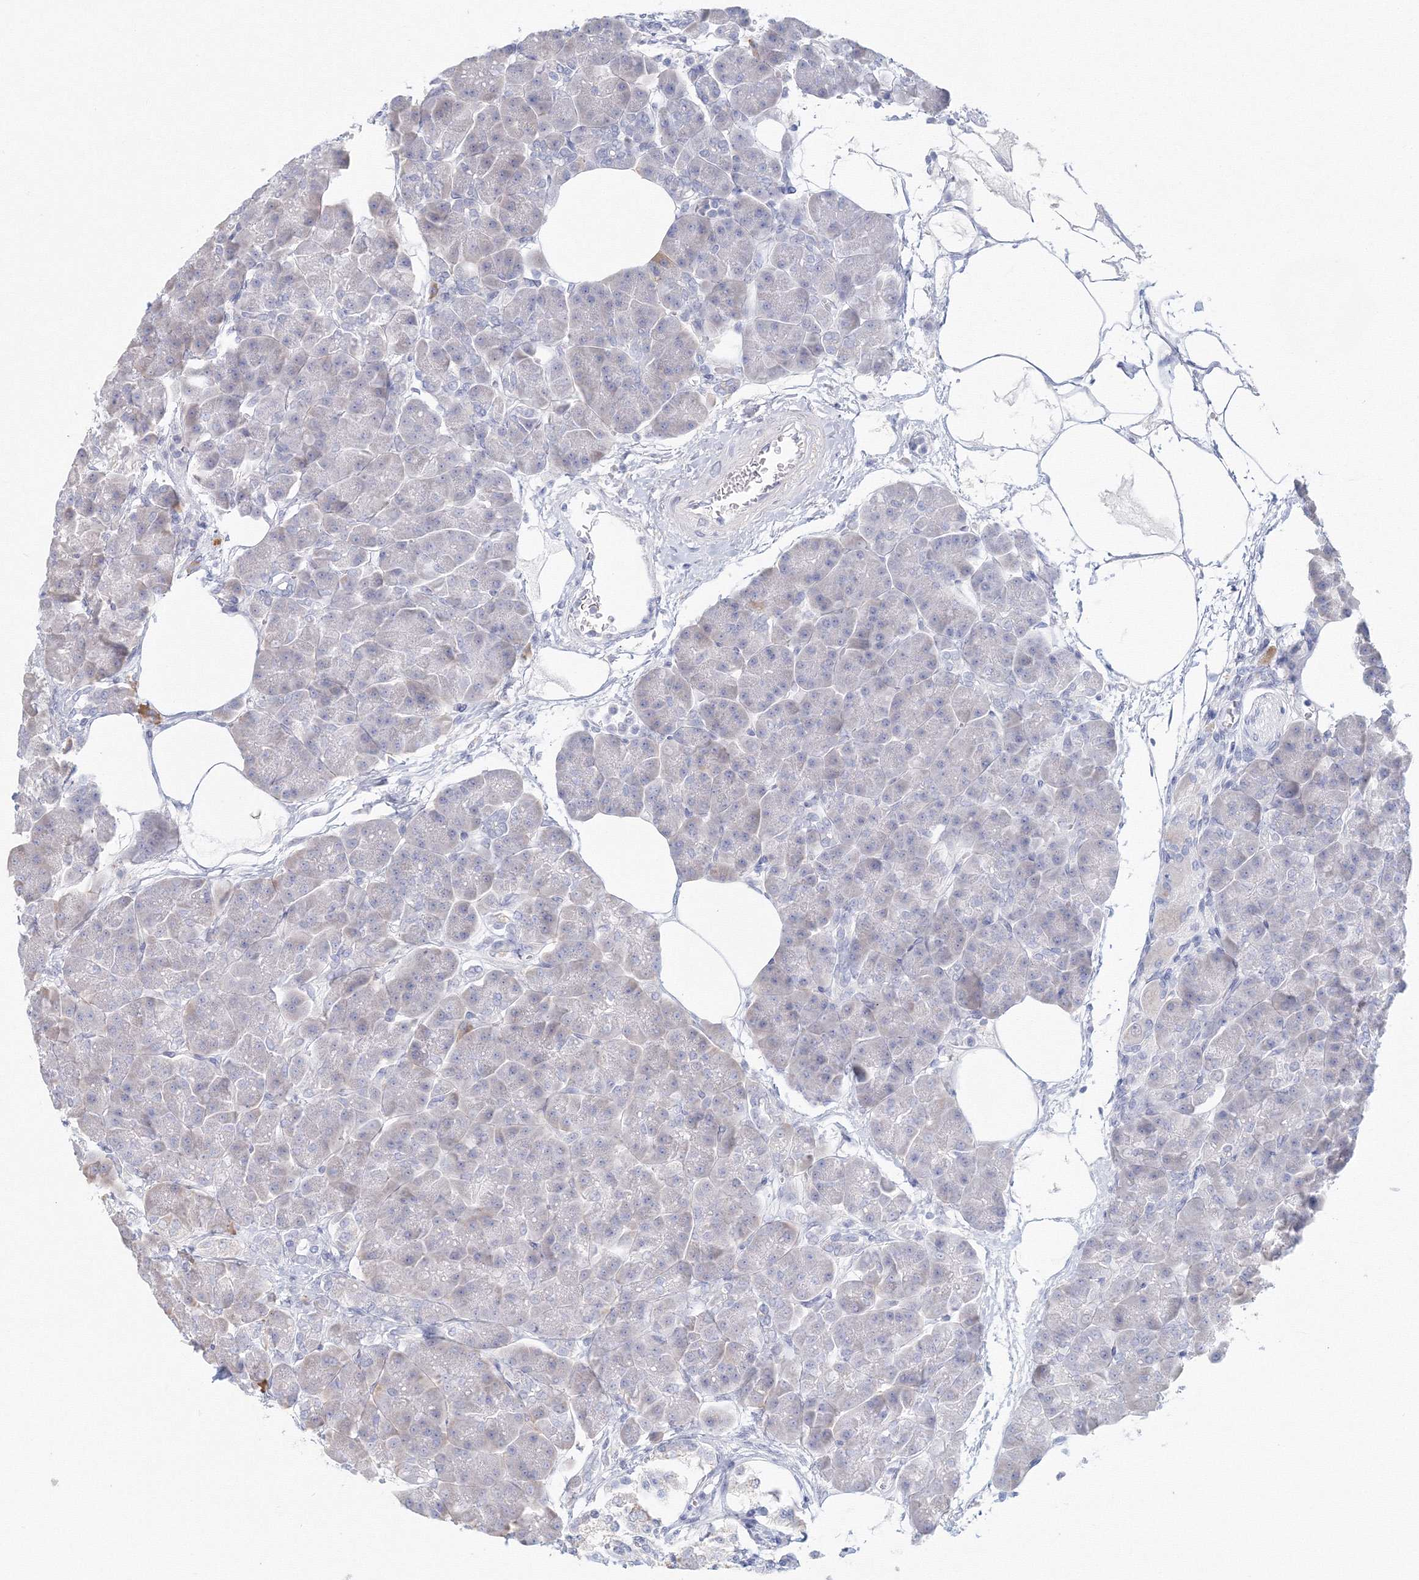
{"staining": {"intensity": "weak", "quantity": "<25%", "location": "cytoplasmic/membranous"}, "tissue": "pancreas", "cell_type": "Exocrine glandular cells", "image_type": "normal", "snomed": [{"axis": "morphology", "description": "Normal tissue, NOS"}, {"axis": "topography", "description": "Pancreas"}], "caption": "This is an immunohistochemistry photomicrograph of benign pancreas. There is no staining in exocrine glandular cells.", "gene": "VSIG1", "patient": {"sex": "female", "age": 70}}